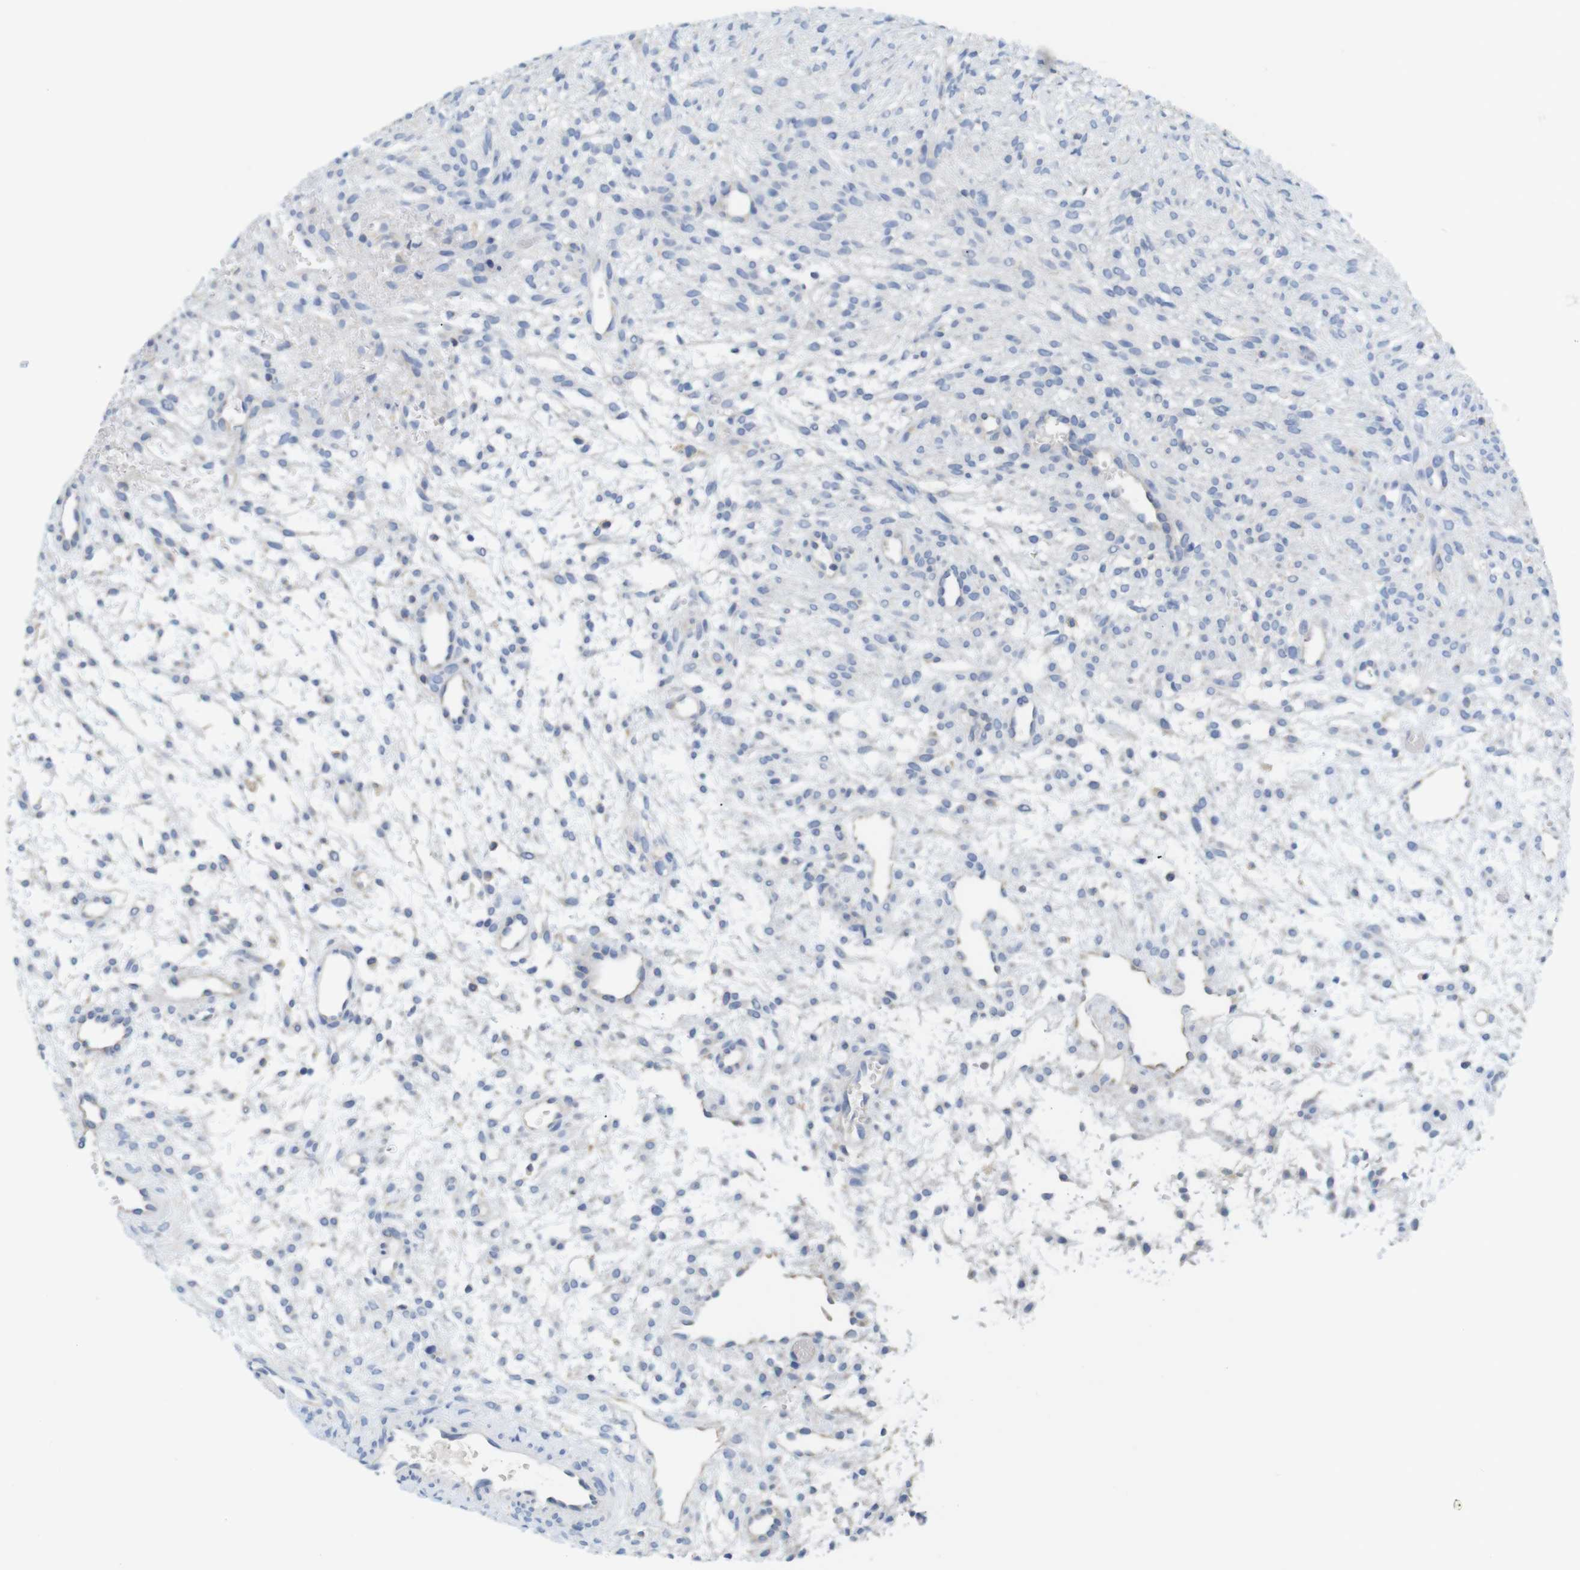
{"staining": {"intensity": "negative", "quantity": "none", "location": "none"}, "tissue": "ovary", "cell_type": "Ovarian stroma cells", "image_type": "normal", "snomed": [{"axis": "morphology", "description": "Normal tissue, NOS"}, {"axis": "morphology", "description": "Cyst, NOS"}, {"axis": "topography", "description": "Ovary"}], "caption": "High power microscopy photomicrograph of an immunohistochemistry photomicrograph of unremarkable ovary, revealing no significant positivity in ovarian stroma cells.", "gene": "NEBL", "patient": {"sex": "female", "age": 18}}